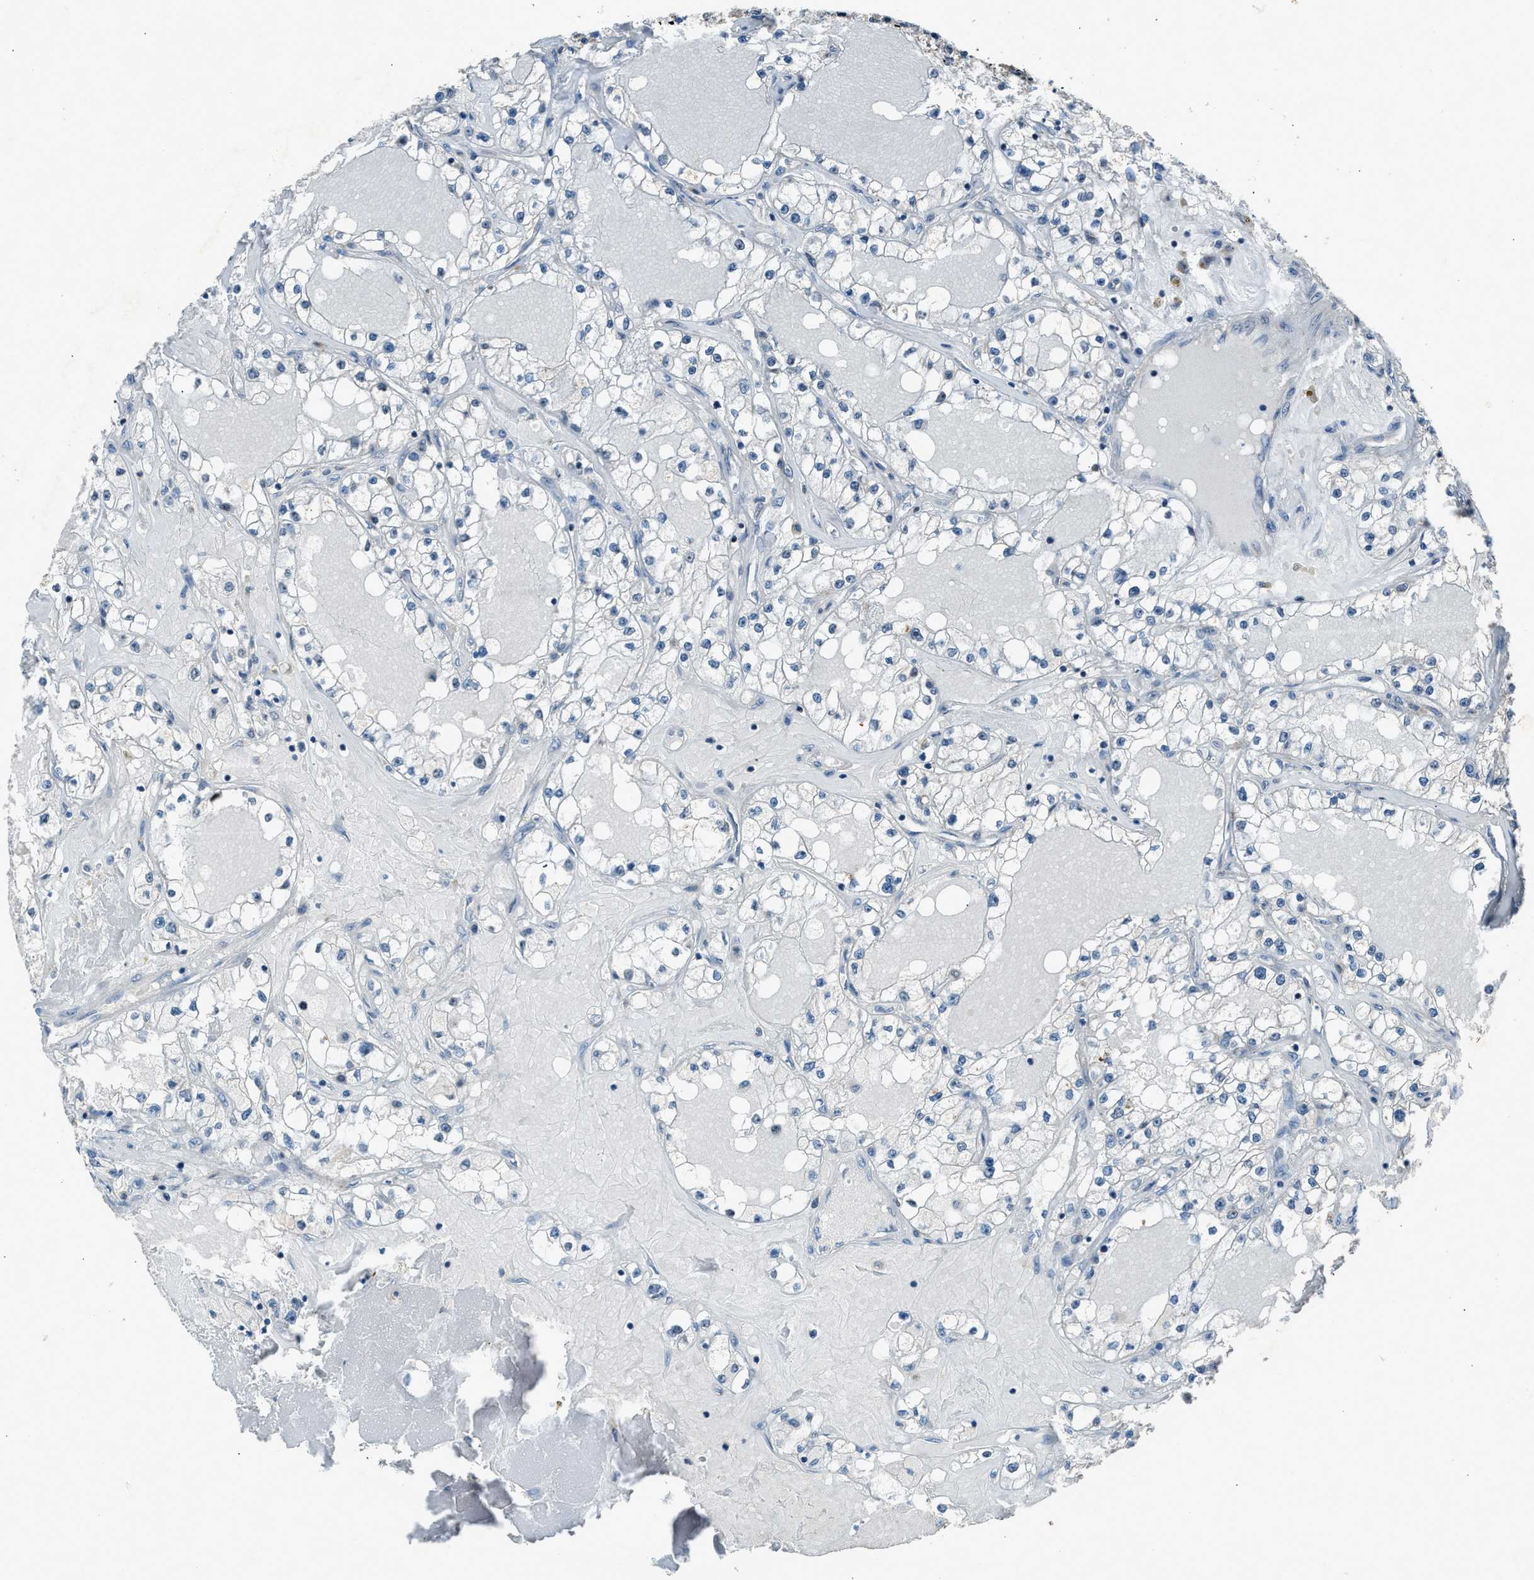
{"staining": {"intensity": "negative", "quantity": "none", "location": "none"}, "tissue": "renal cancer", "cell_type": "Tumor cells", "image_type": "cancer", "snomed": [{"axis": "morphology", "description": "Adenocarcinoma, NOS"}, {"axis": "topography", "description": "Kidney"}], "caption": "Immunohistochemistry (IHC) micrograph of neoplastic tissue: renal adenocarcinoma stained with DAB (3,3'-diaminobenzidine) displays no significant protein positivity in tumor cells.", "gene": "ADCY1", "patient": {"sex": "male", "age": 56}}